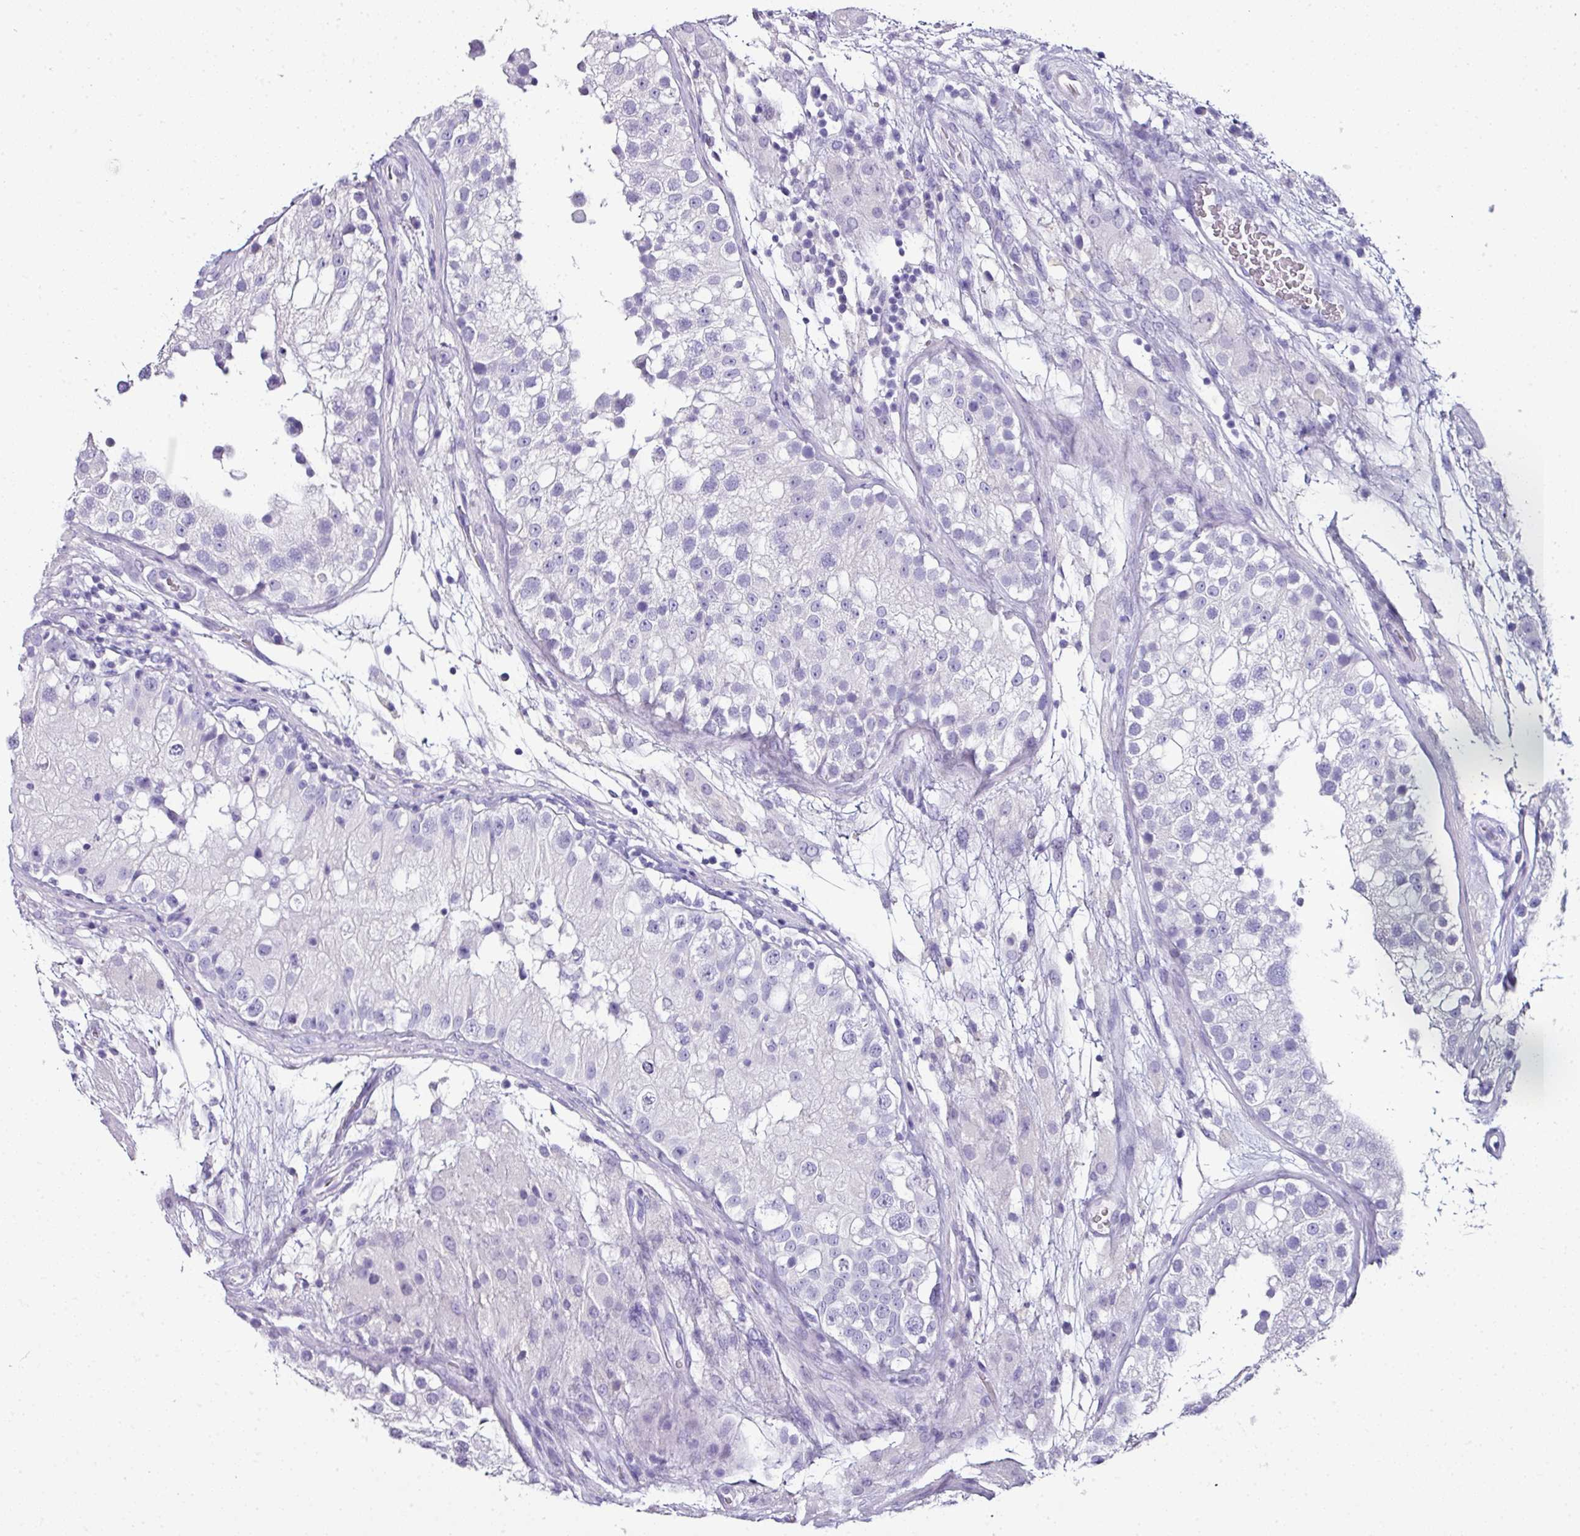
{"staining": {"intensity": "negative", "quantity": "none", "location": "none"}, "tissue": "testis", "cell_type": "Cells in seminiferous ducts", "image_type": "normal", "snomed": [{"axis": "morphology", "description": "Normal tissue, NOS"}, {"axis": "topography", "description": "Testis"}], "caption": "DAB immunohistochemical staining of benign human testis reveals no significant positivity in cells in seminiferous ducts. Brightfield microscopy of immunohistochemistry stained with DAB (brown) and hematoxylin (blue), captured at high magnification.", "gene": "NAPSA", "patient": {"sex": "male", "age": 26}}